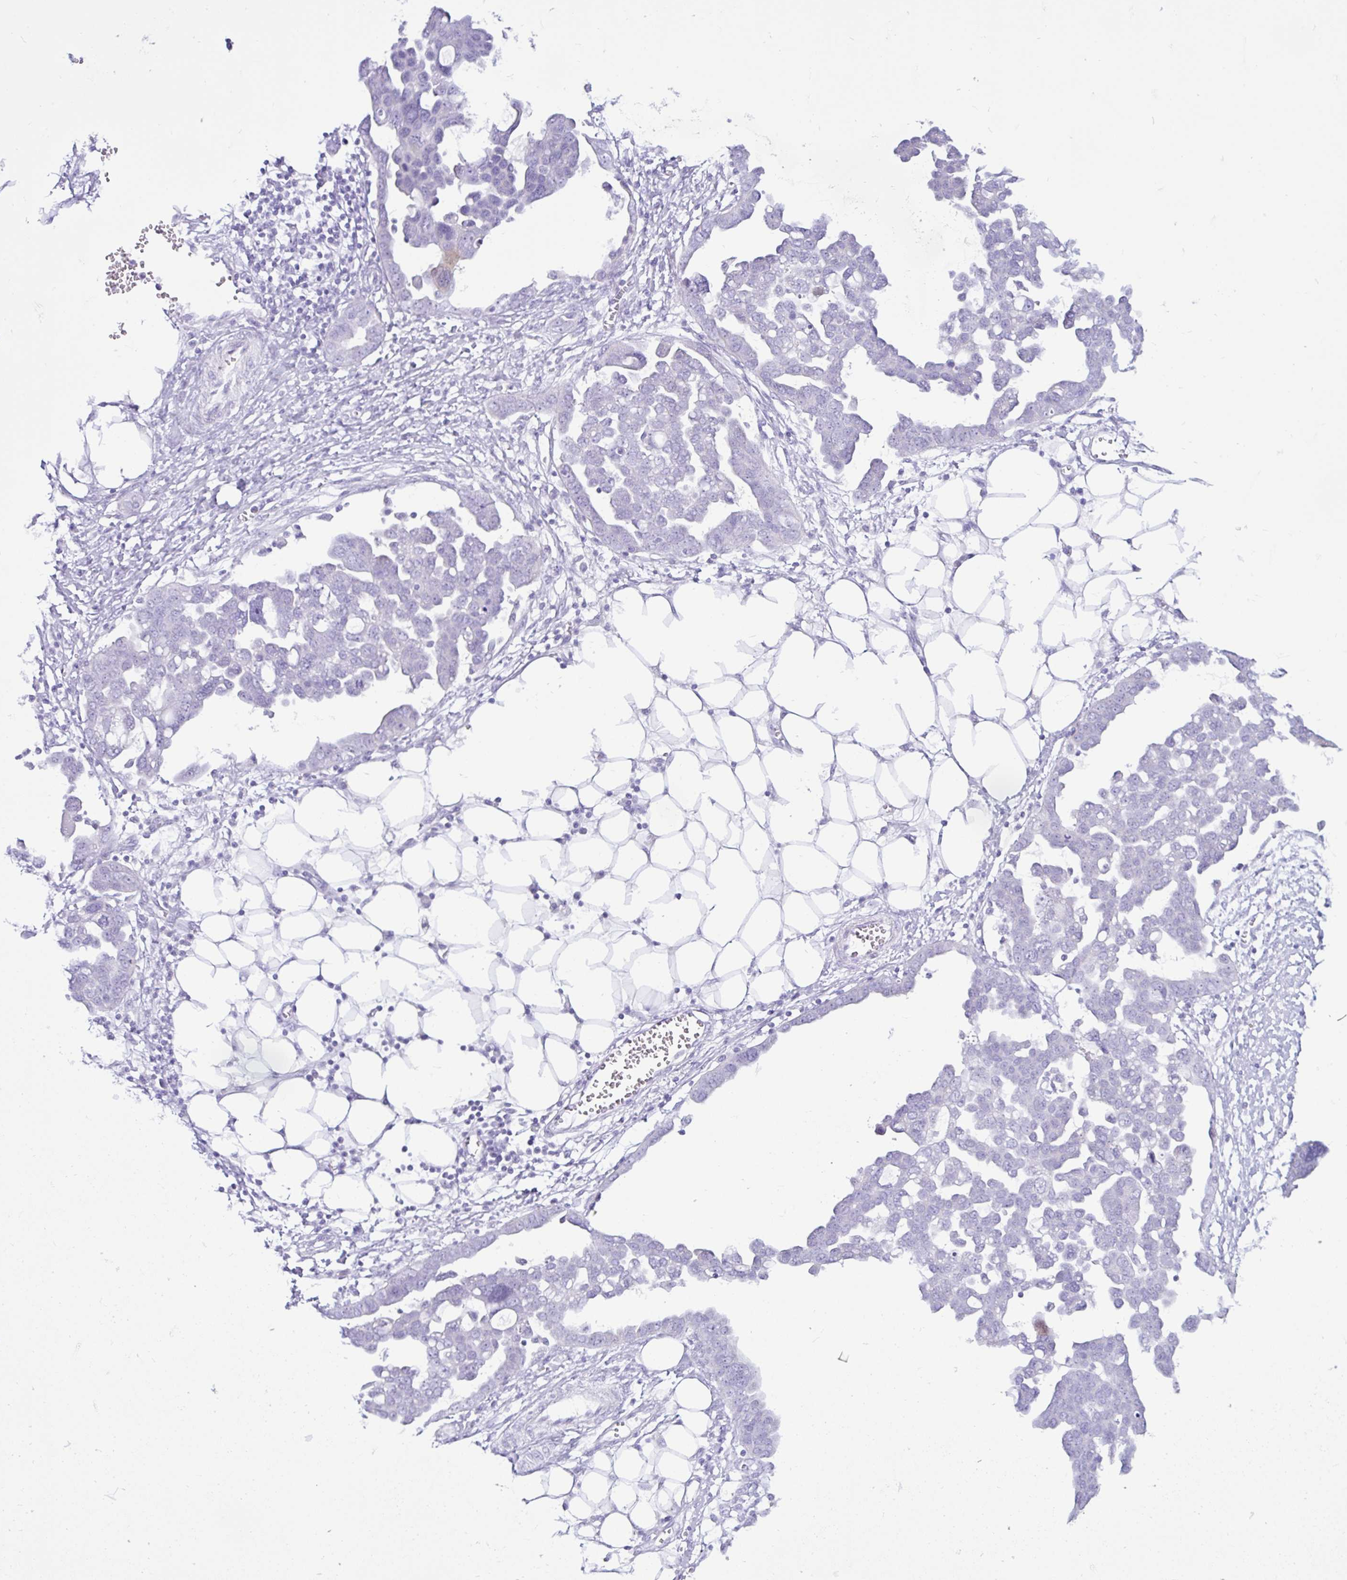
{"staining": {"intensity": "negative", "quantity": "none", "location": "none"}, "tissue": "ovarian cancer", "cell_type": "Tumor cells", "image_type": "cancer", "snomed": [{"axis": "morphology", "description": "Cystadenocarcinoma, serous, NOS"}, {"axis": "topography", "description": "Ovary"}], "caption": "Immunohistochemistry of human ovarian cancer (serous cystadenocarcinoma) shows no expression in tumor cells.", "gene": "CYP19A1", "patient": {"sex": "female", "age": 59}}